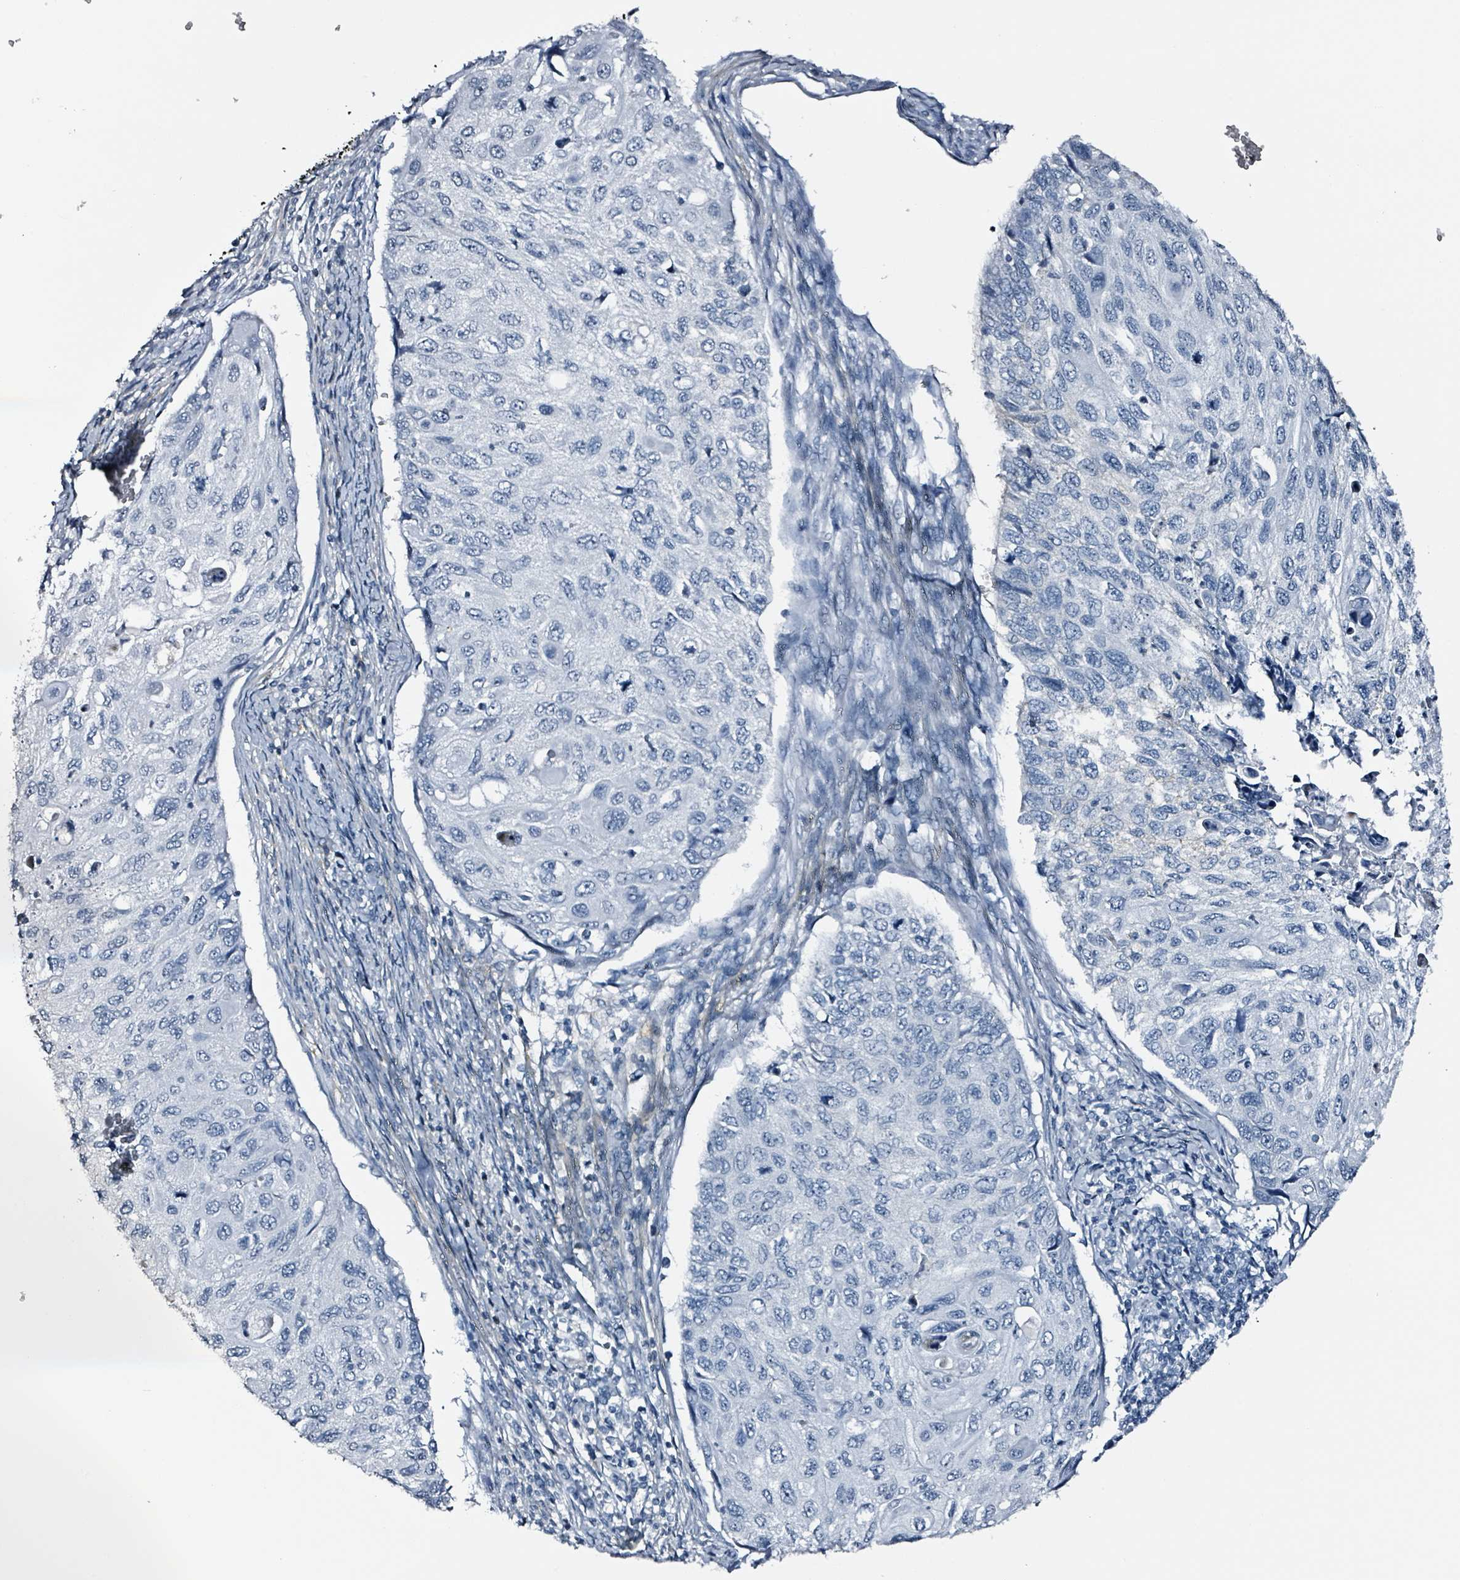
{"staining": {"intensity": "negative", "quantity": "none", "location": "none"}, "tissue": "cervical cancer", "cell_type": "Tumor cells", "image_type": "cancer", "snomed": [{"axis": "morphology", "description": "Squamous cell carcinoma, NOS"}, {"axis": "topography", "description": "Cervix"}], "caption": "This is a micrograph of immunohistochemistry staining of cervical cancer (squamous cell carcinoma), which shows no expression in tumor cells.", "gene": "CA9", "patient": {"sex": "female", "age": 70}}